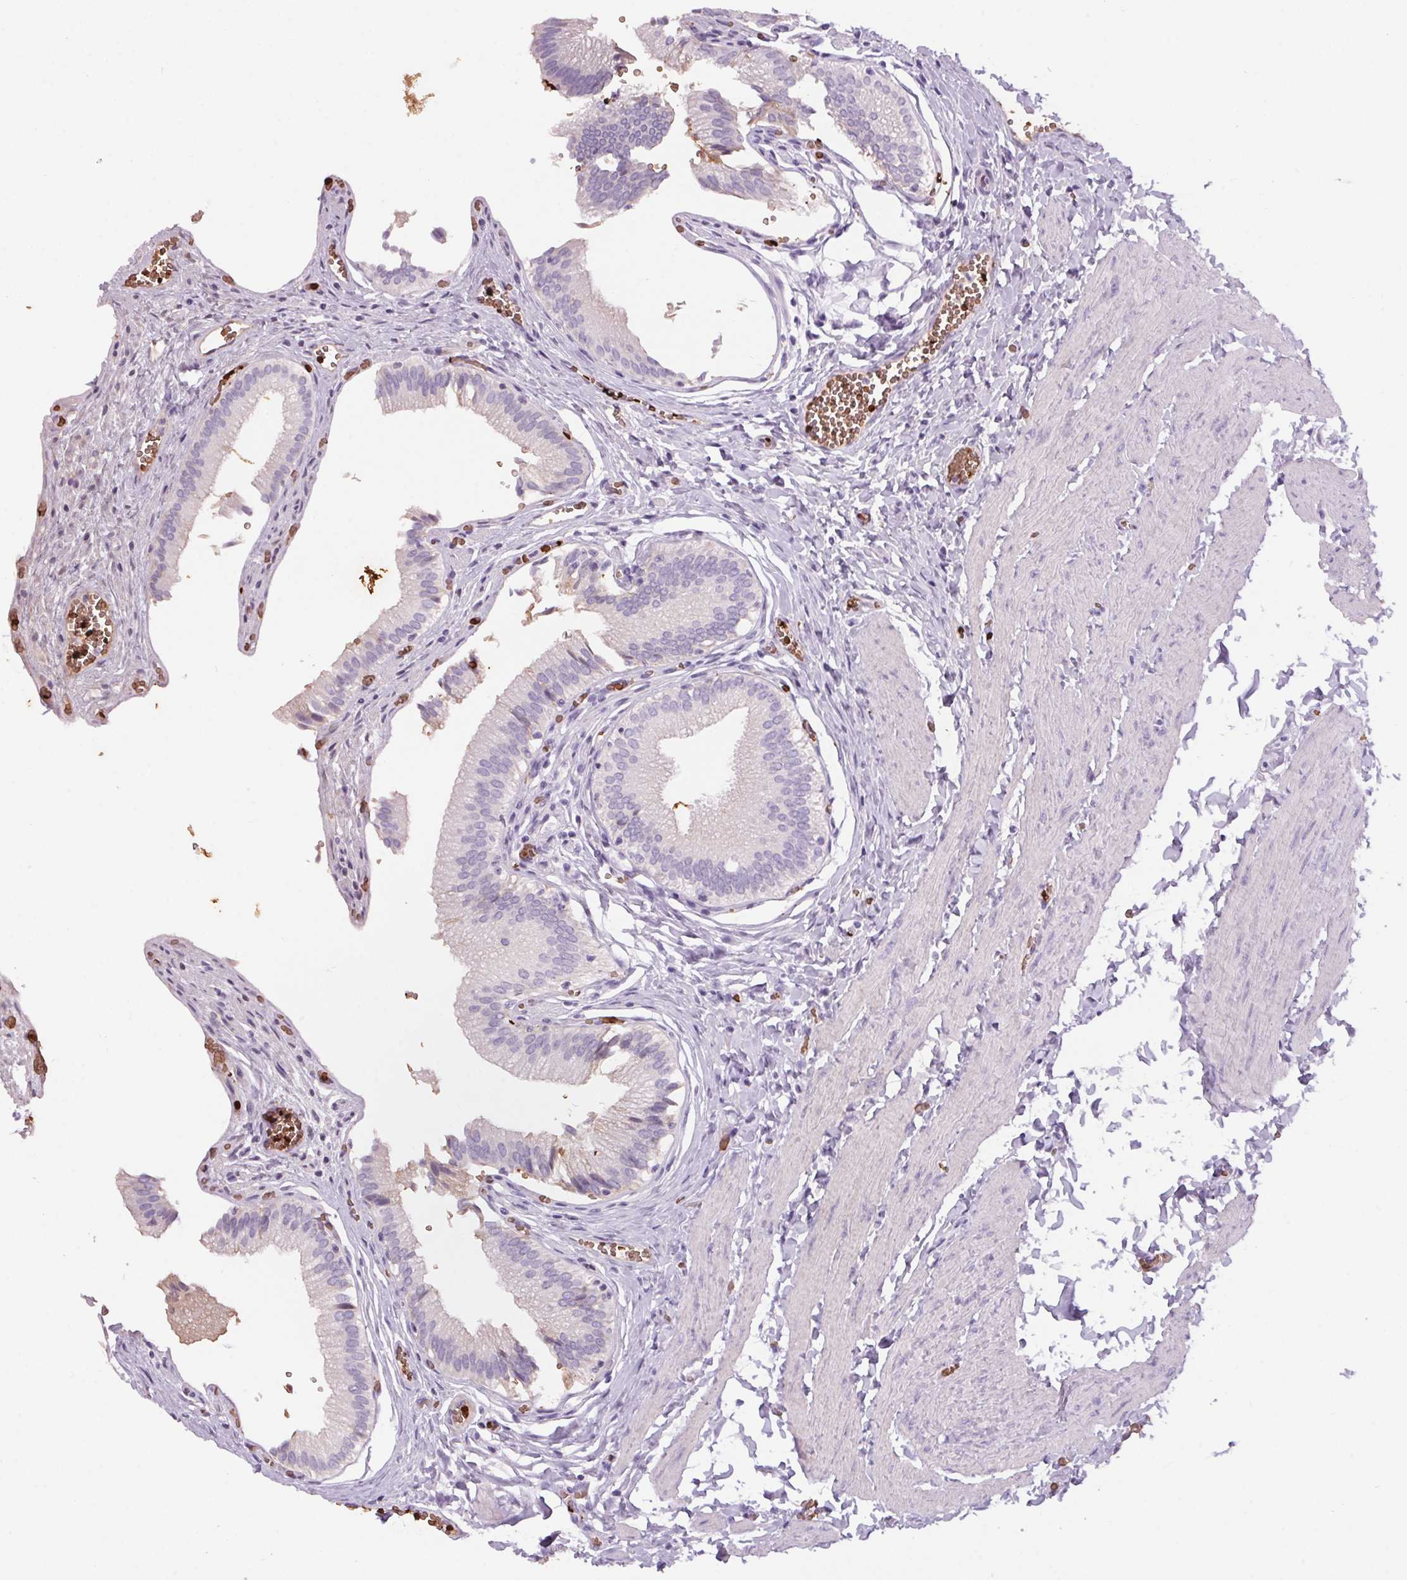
{"staining": {"intensity": "negative", "quantity": "none", "location": "none"}, "tissue": "gallbladder", "cell_type": "Glandular cells", "image_type": "normal", "snomed": [{"axis": "morphology", "description": "Normal tissue, NOS"}, {"axis": "topography", "description": "Gallbladder"}, {"axis": "topography", "description": "Peripheral nerve tissue"}], "caption": "A micrograph of human gallbladder is negative for staining in glandular cells.", "gene": "HBQ1", "patient": {"sex": "male", "age": 17}}